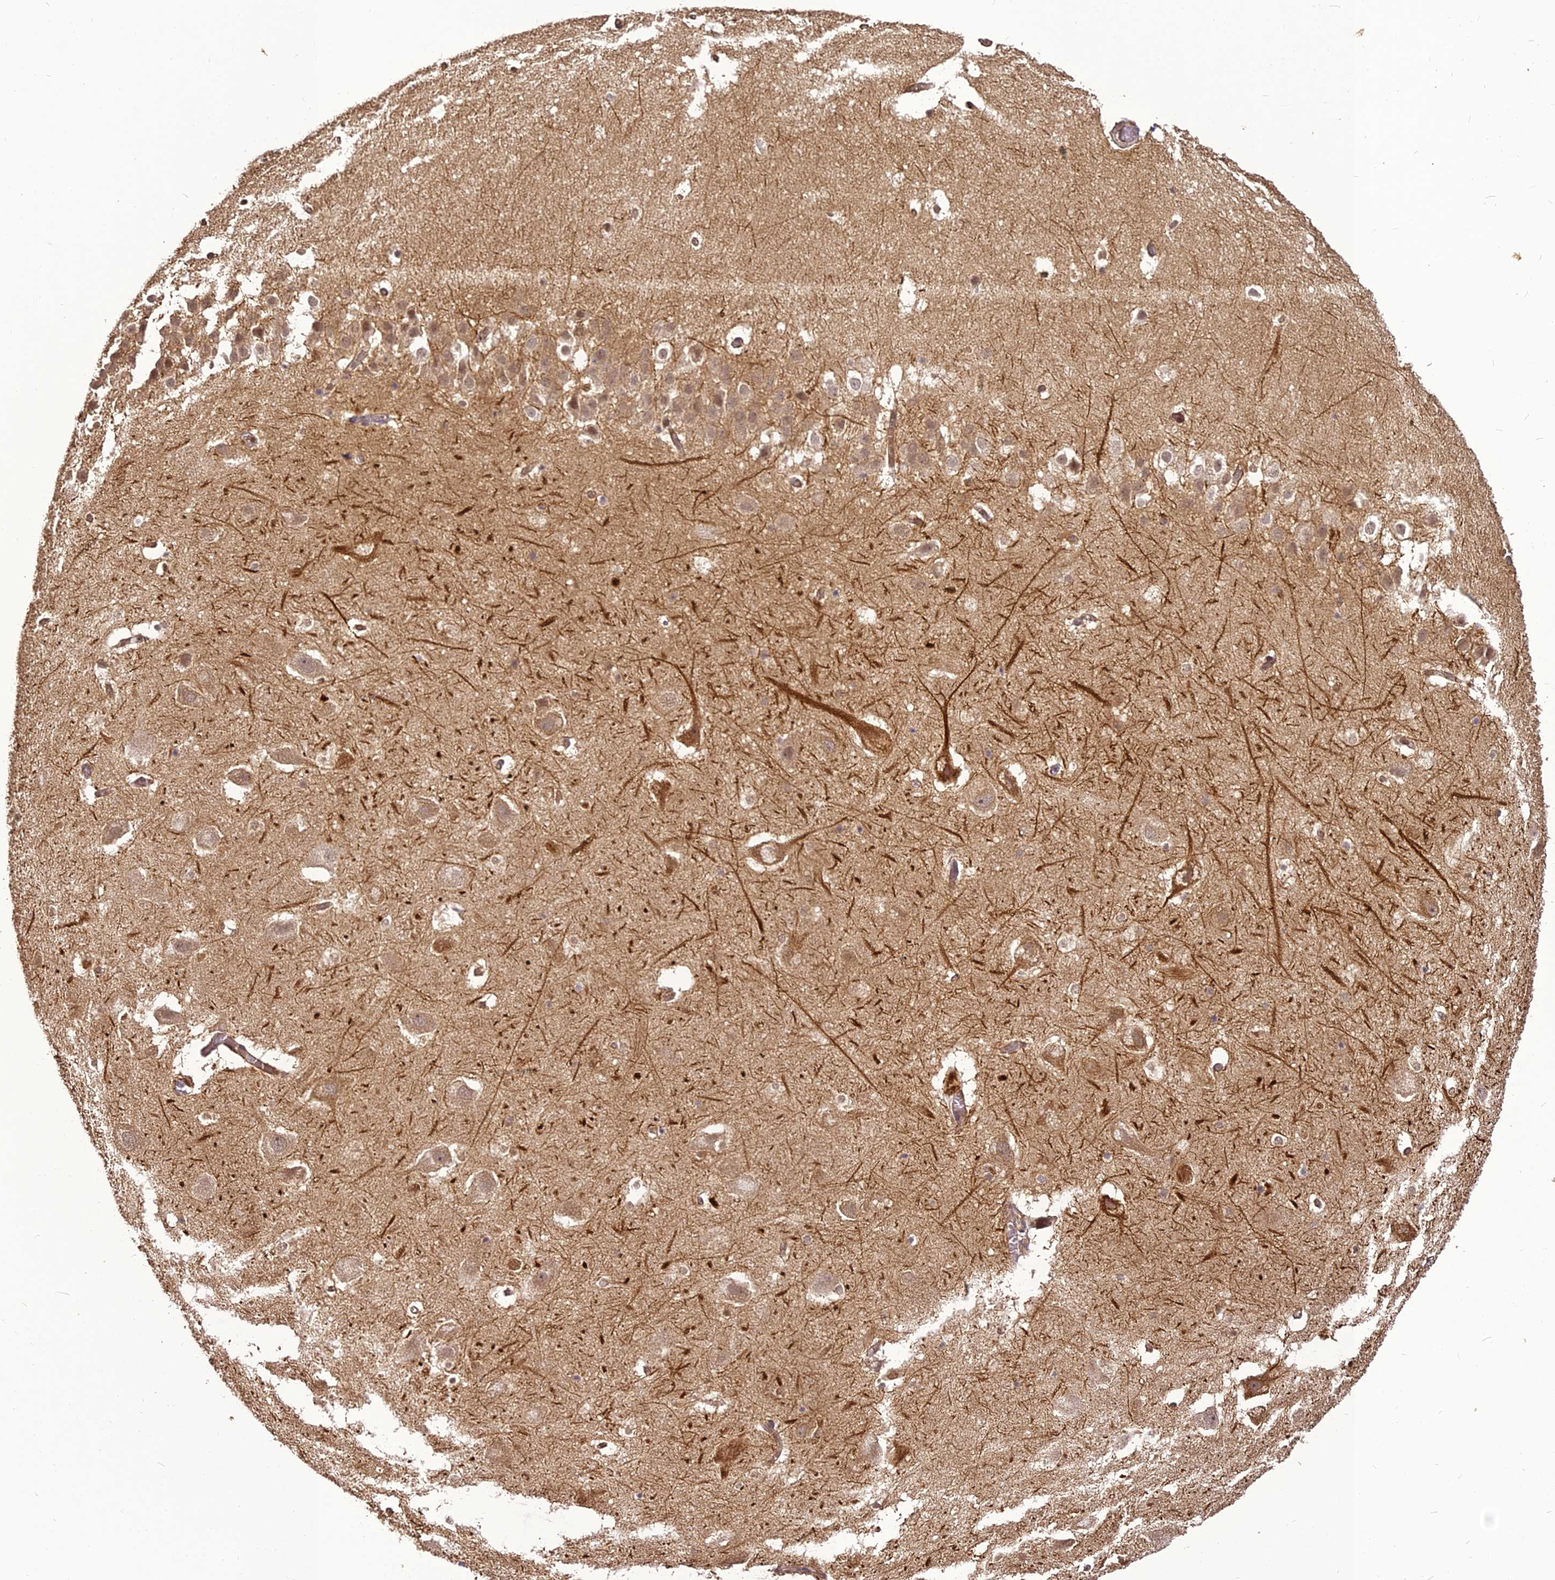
{"staining": {"intensity": "weak", "quantity": "25%-75%", "location": "nuclear"}, "tissue": "hippocampus", "cell_type": "Glial cells", "image_type": "normal", "snomed": [{"axis": "morphology", "description": "Normal tissue, NOS"}, {"axis": "topography", "description": "Hippocampus"}], "caption": "Immunohistochemical staining of benign human hippocampus reveals low levels of weak nuclear expression in approximately 25%-75% of glial cells.", "gene": "BCDIN3D", "patient": {"sex": "female", "age": 52}}